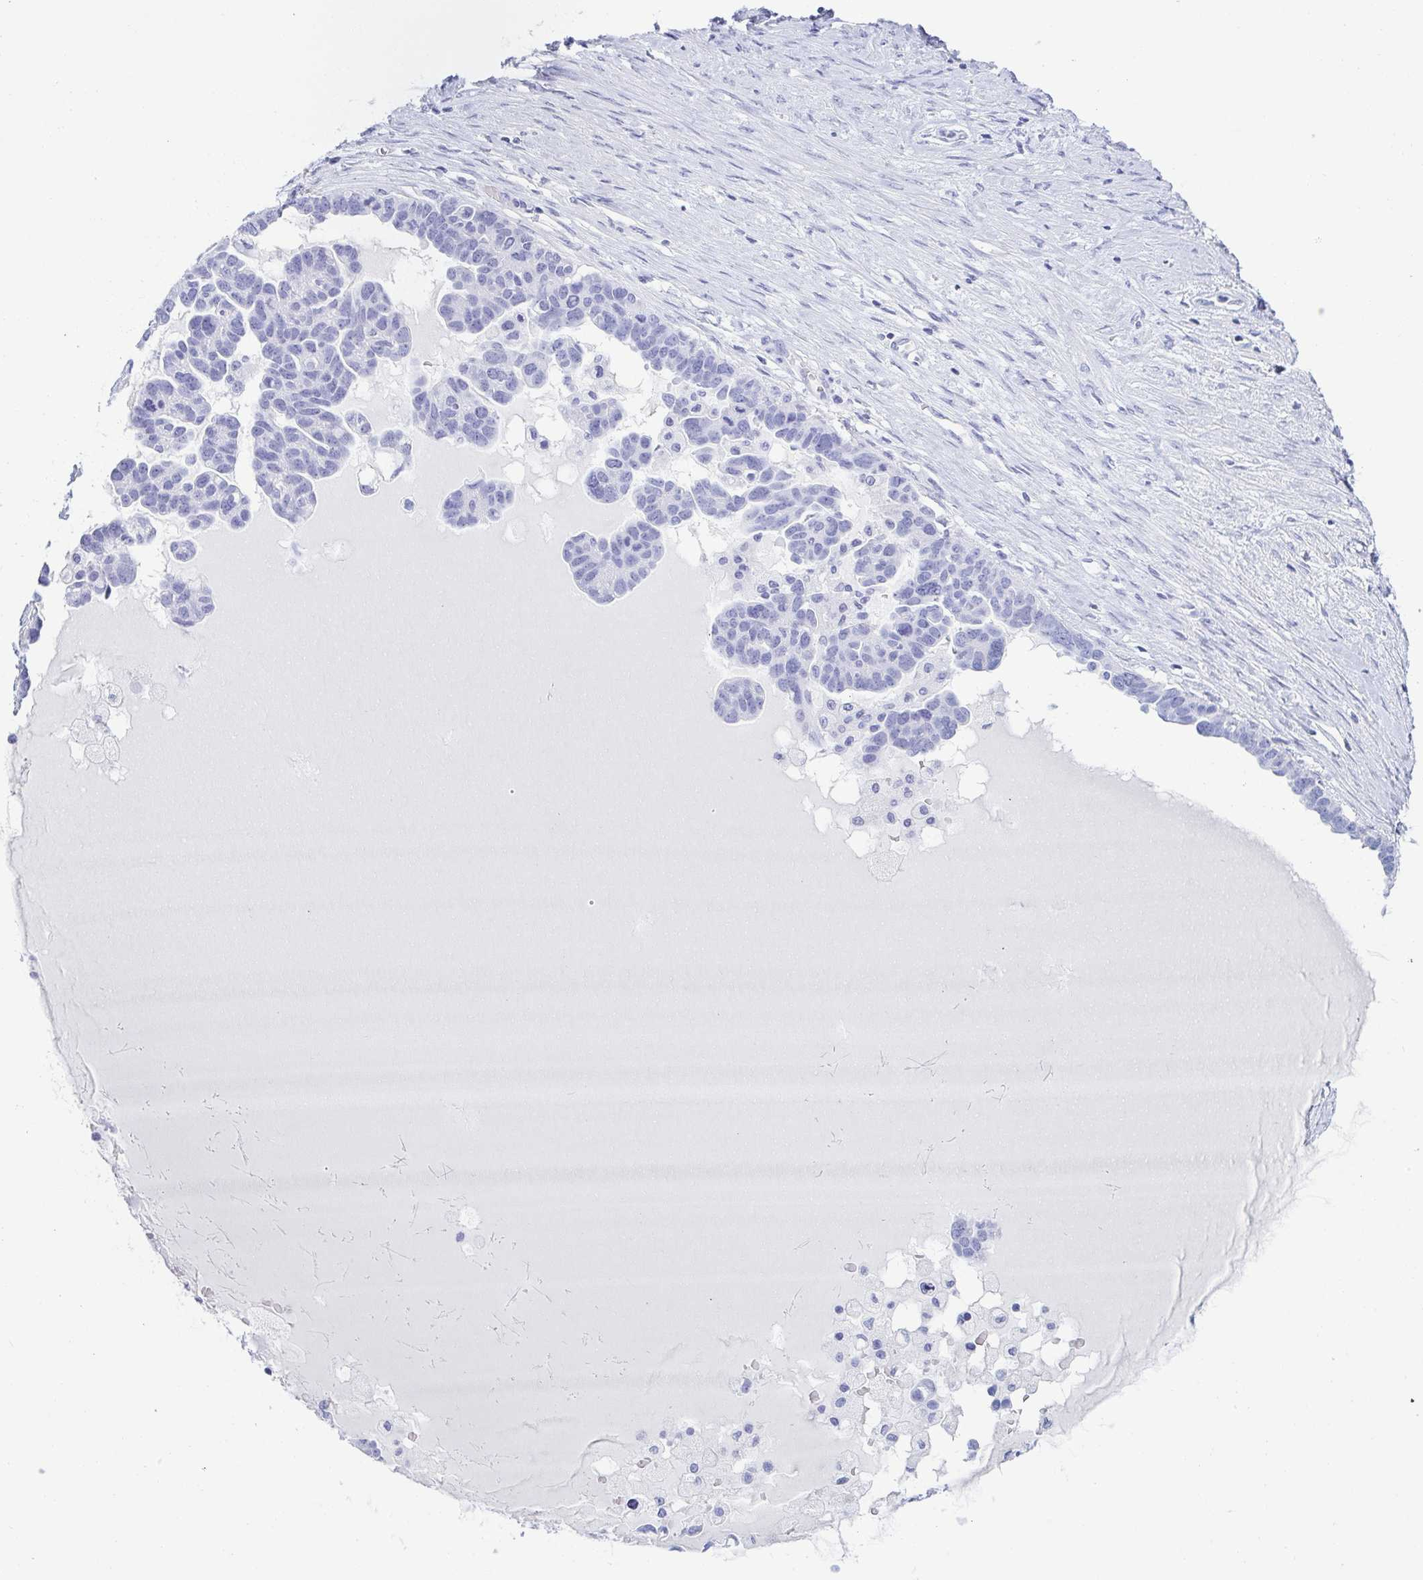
{"staining": {"intensity": "negative", "quantity": "none", "location": "none"}, "tissue": "ovarian cancer", "cell_type": "Tumor cells", "image_type": "cancer", "snomed": [{"axis": "morphology", "description": "Cystadenocarcinoma, serous, NOS"}, {"axis": "topography", "description": "Ovary"}], "caption": "The photomicrograph reveals no staining of tumor cells in ovarian cancer (serous cystadenocarcinoma). (DAB immunohistochemistry with hematoxylin counter stain).", "gene": "ZG16B", "patient": {"sex": "female", "age": 54}}